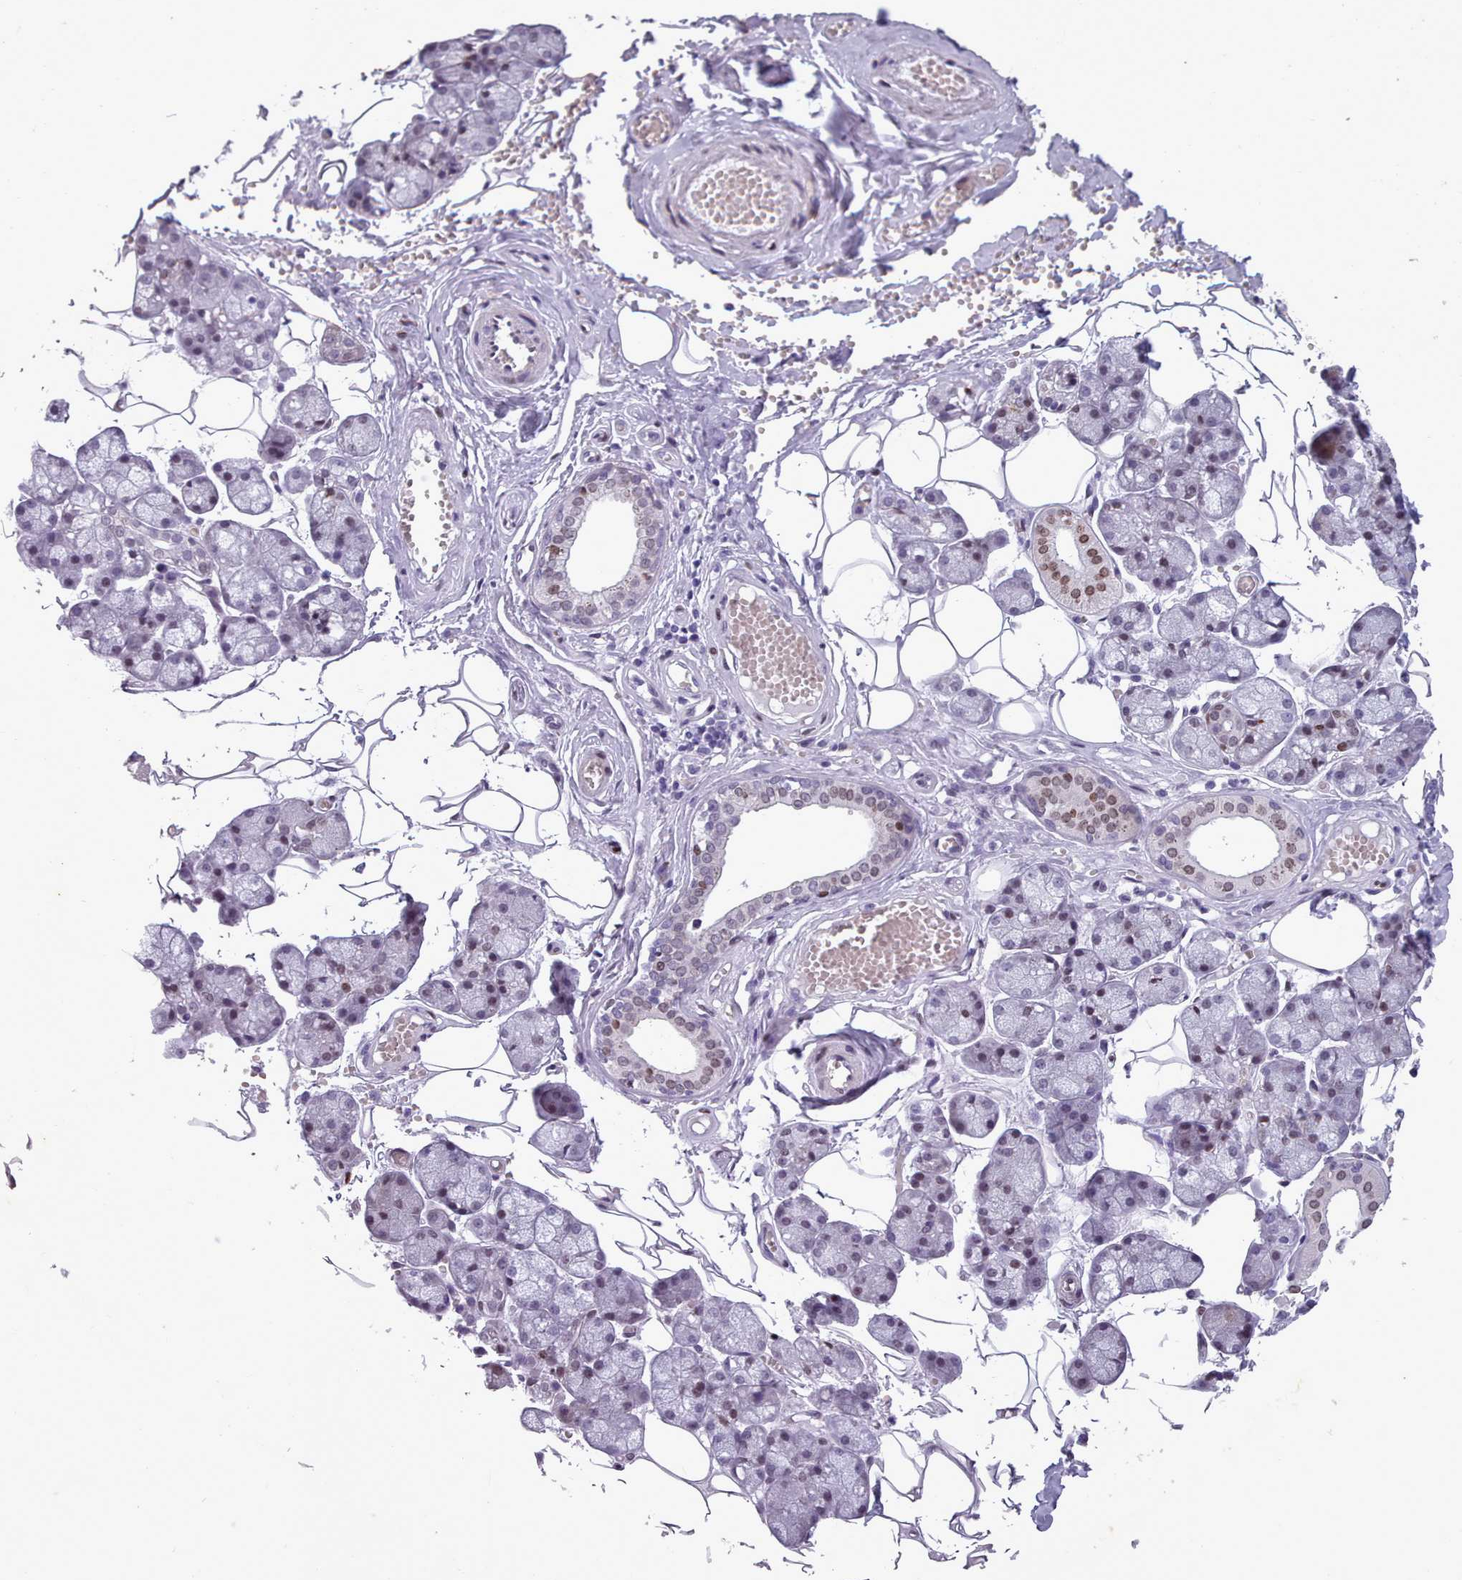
{"staining": {"intensity": "moderate", "quantity": "25%-75%", "location": "nuclear"}, "tissue": "salivary gland", "cell_type": "Glandular cells", "image_type": "normal", "snomed": [{"axis": "morphology", "description": "Normal tissue, NOS"}, {"axis": "topography", "description": "Salivary gland"}], "caption": "Salivary gland stained for a protein displays moderate nuclear positivity in glandular cells.", "gene": "KCNT2", "patient": {"sex": "male", "age": 62}}